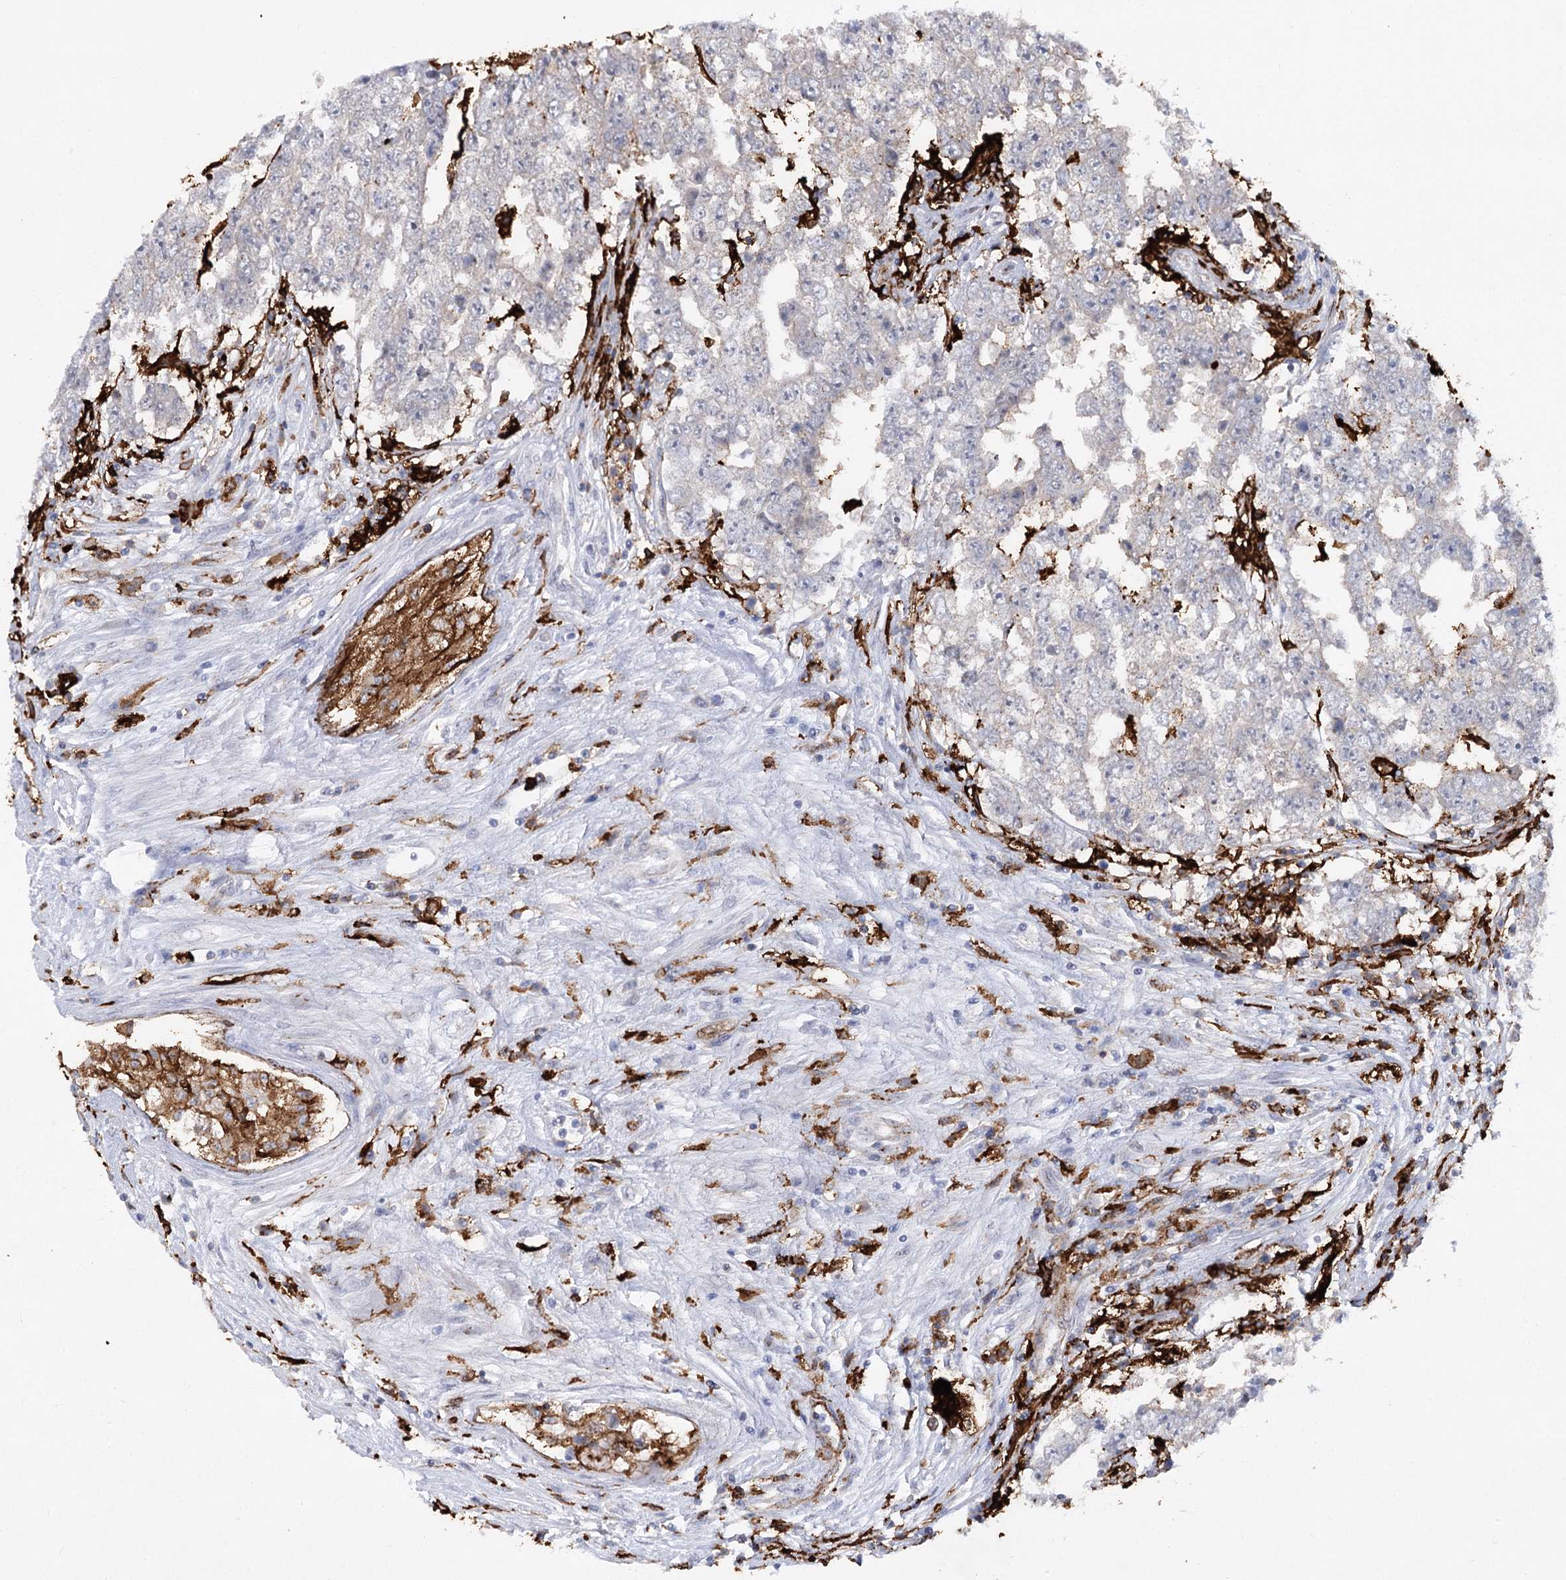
{"staining": {"intensity": "negative", "quantity": "none", "location": "none"}, "tissue": "testis cancer", "cell_type": "Tumor cells", "image_type": "cancer", "snomed": [{"axis": "morphology", "description": "Carcinoma, Embryonal, NOS"}, {"axis": "topography", "description": "Testis"}], "caption": "This histopathology image is of testis cancer stained with immunohistochemistry (IHC) to label a protein in brown with the nuclei are counter-stained blue. There is no staining in tumor cells. (Immunohistochemistry (ihc), brightfield microscopy, high magnification).", "gene": "PIWIL4", "patient": {"sex": "male", "age": 25}}